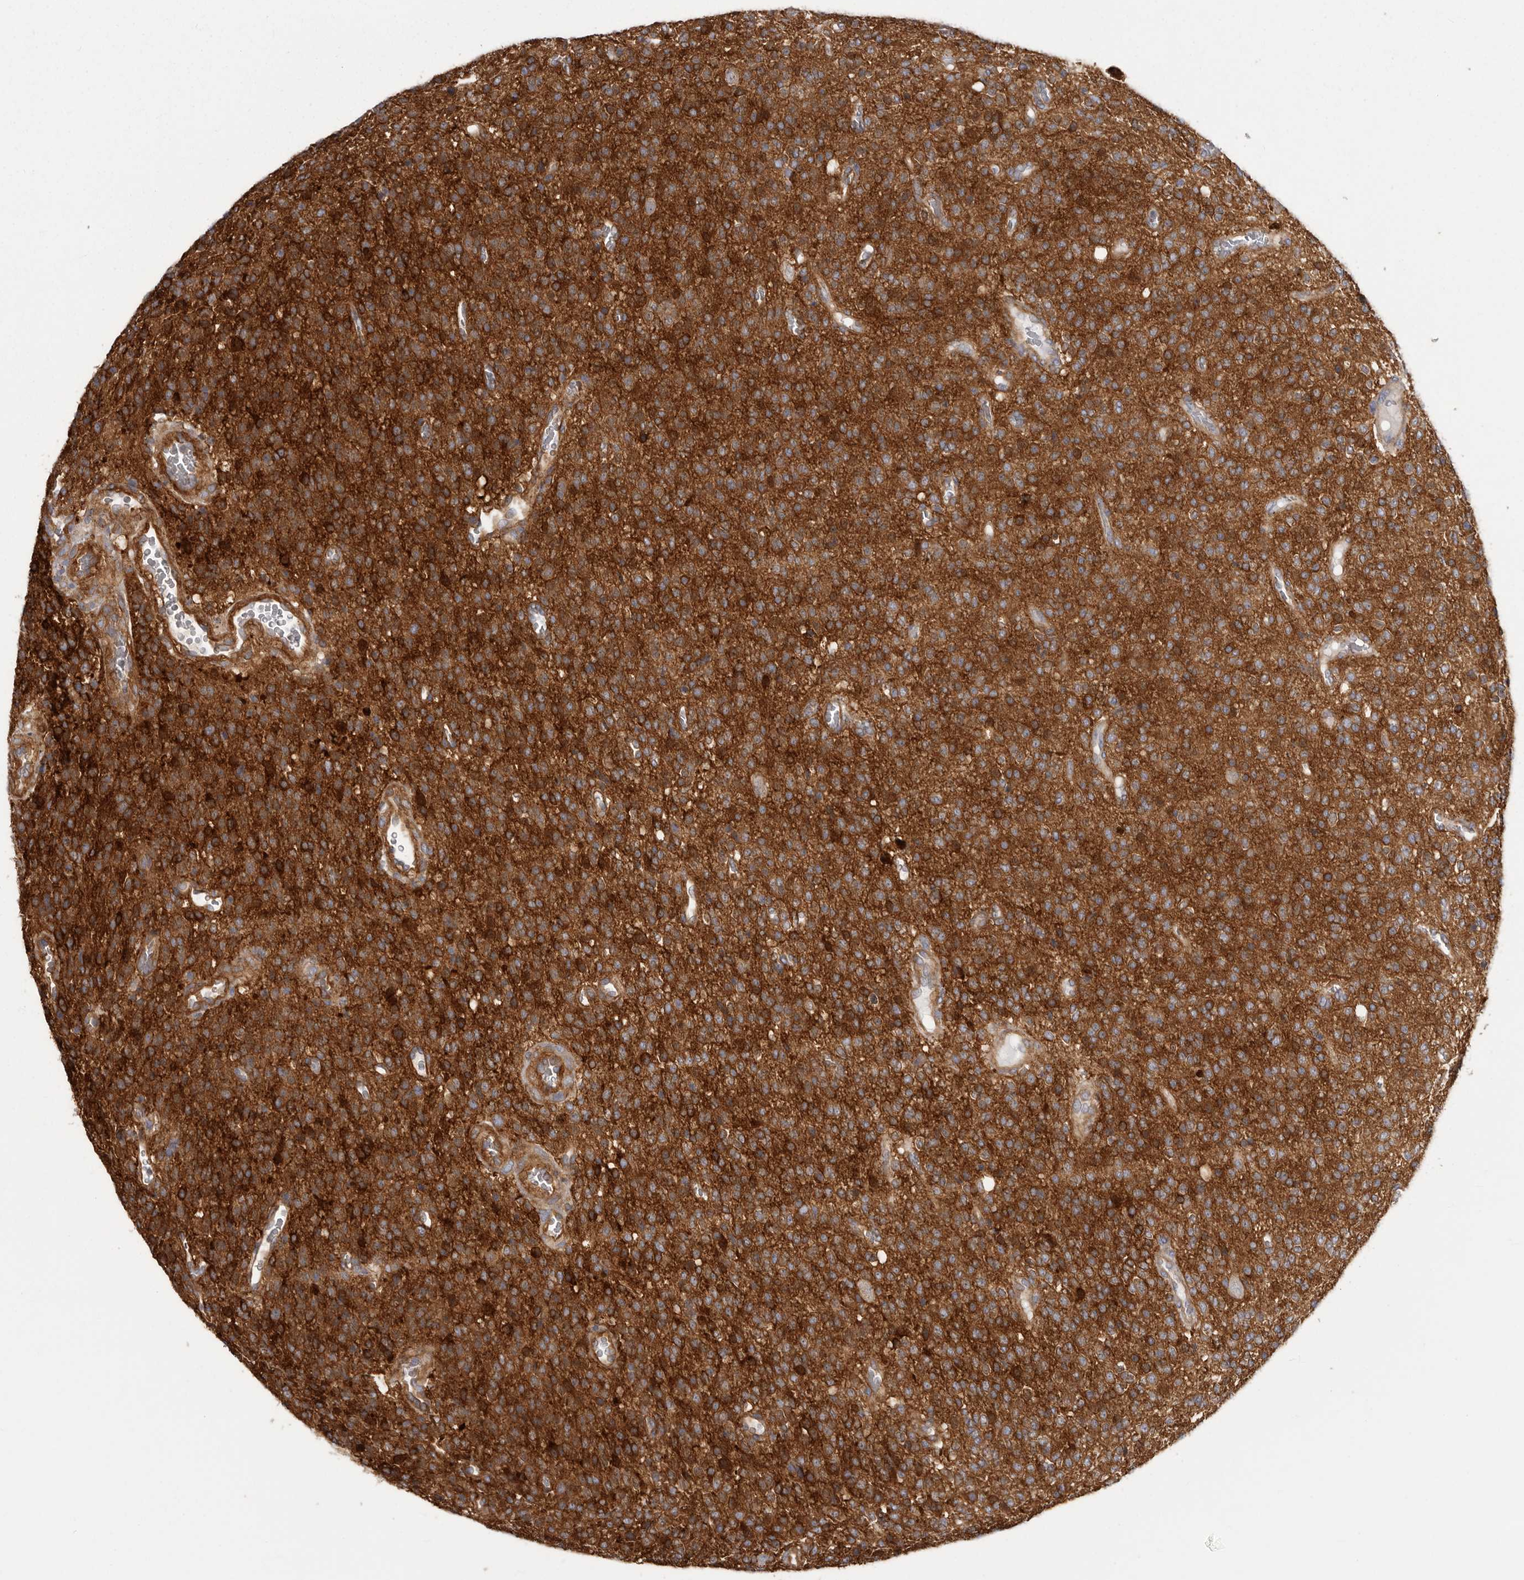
{"staining": {"intensity": "strong", "quantity": ">75%", "location": "cytoplasmic/membranous"}, "tissue": "glioma", "cell_type": "Tumor cells", "image_type": "cancer", "snomed": [{"axis": "morphology", "description": "Glioma, malignant, High grade"}, {"axis": "topography", "description": "Brain"}], "caption": "DAB (3,3'-diaminobenzidine) immunohistochemical staining of human high-grade glioma (malignant) demonstrates strong cytoplasmic/membranous protein staining in approximately >75% of tumor cells.", "gene": "ENAH", "patient": {"sex": "male", "age": 34}}